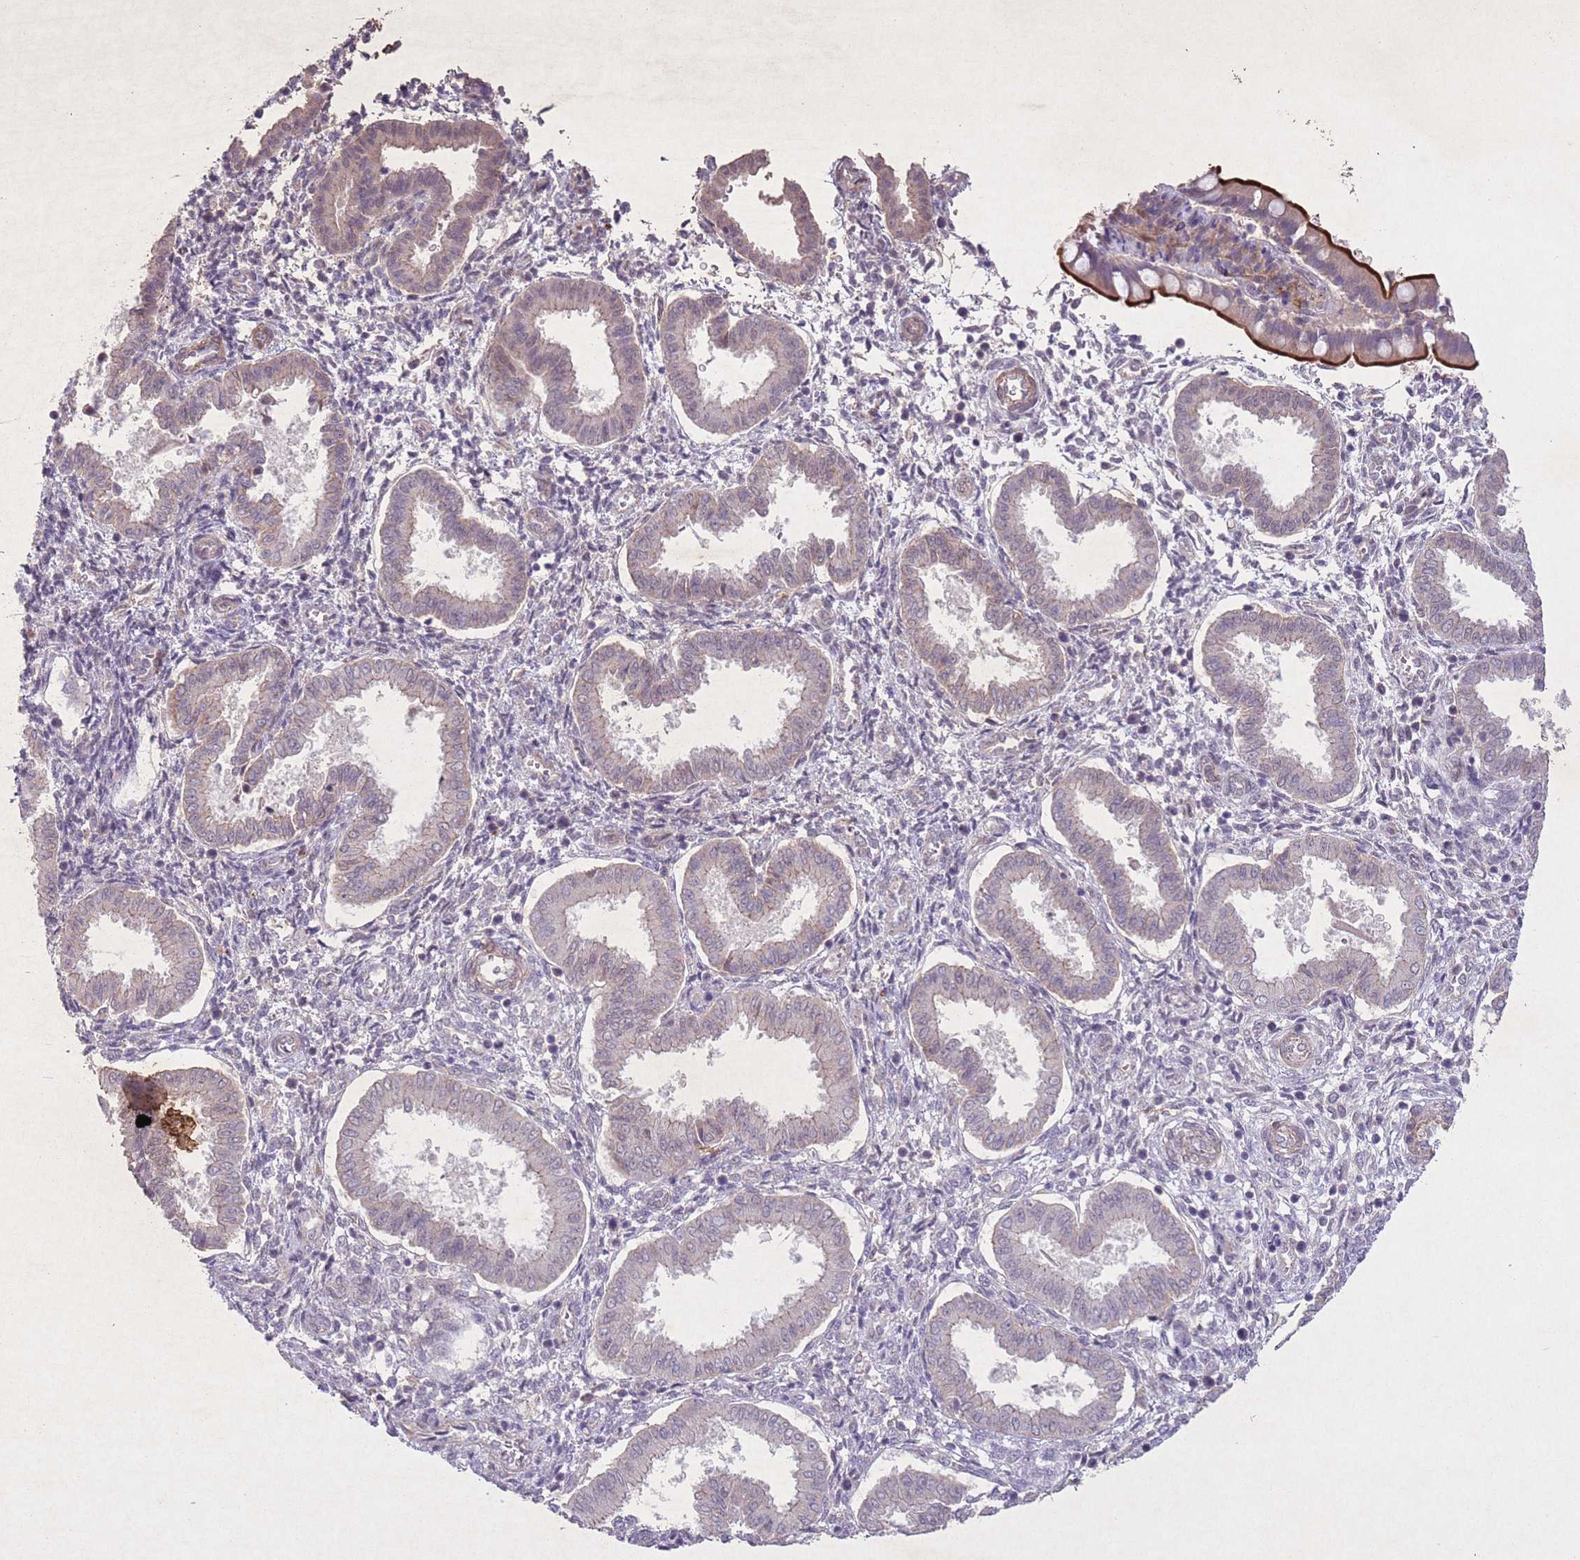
{"staining": {"intensity": "negative", "quantity": "none", "location": "none"}, "tissue": "endometrium", "cell_type": "Cells in endometrial stroma", "image_type": "normal", "snomed": [{"axis": "morphology", "description": "Normal tissue, NOS"}, {"axis": "topography", "description": "Endometrium"}], "caption": "A photomicrograph of human endometrium is negative for staining in cells in endometrial stroma.", "gene": "CCNI", "patient": {"sex": "female", "age": 24}}